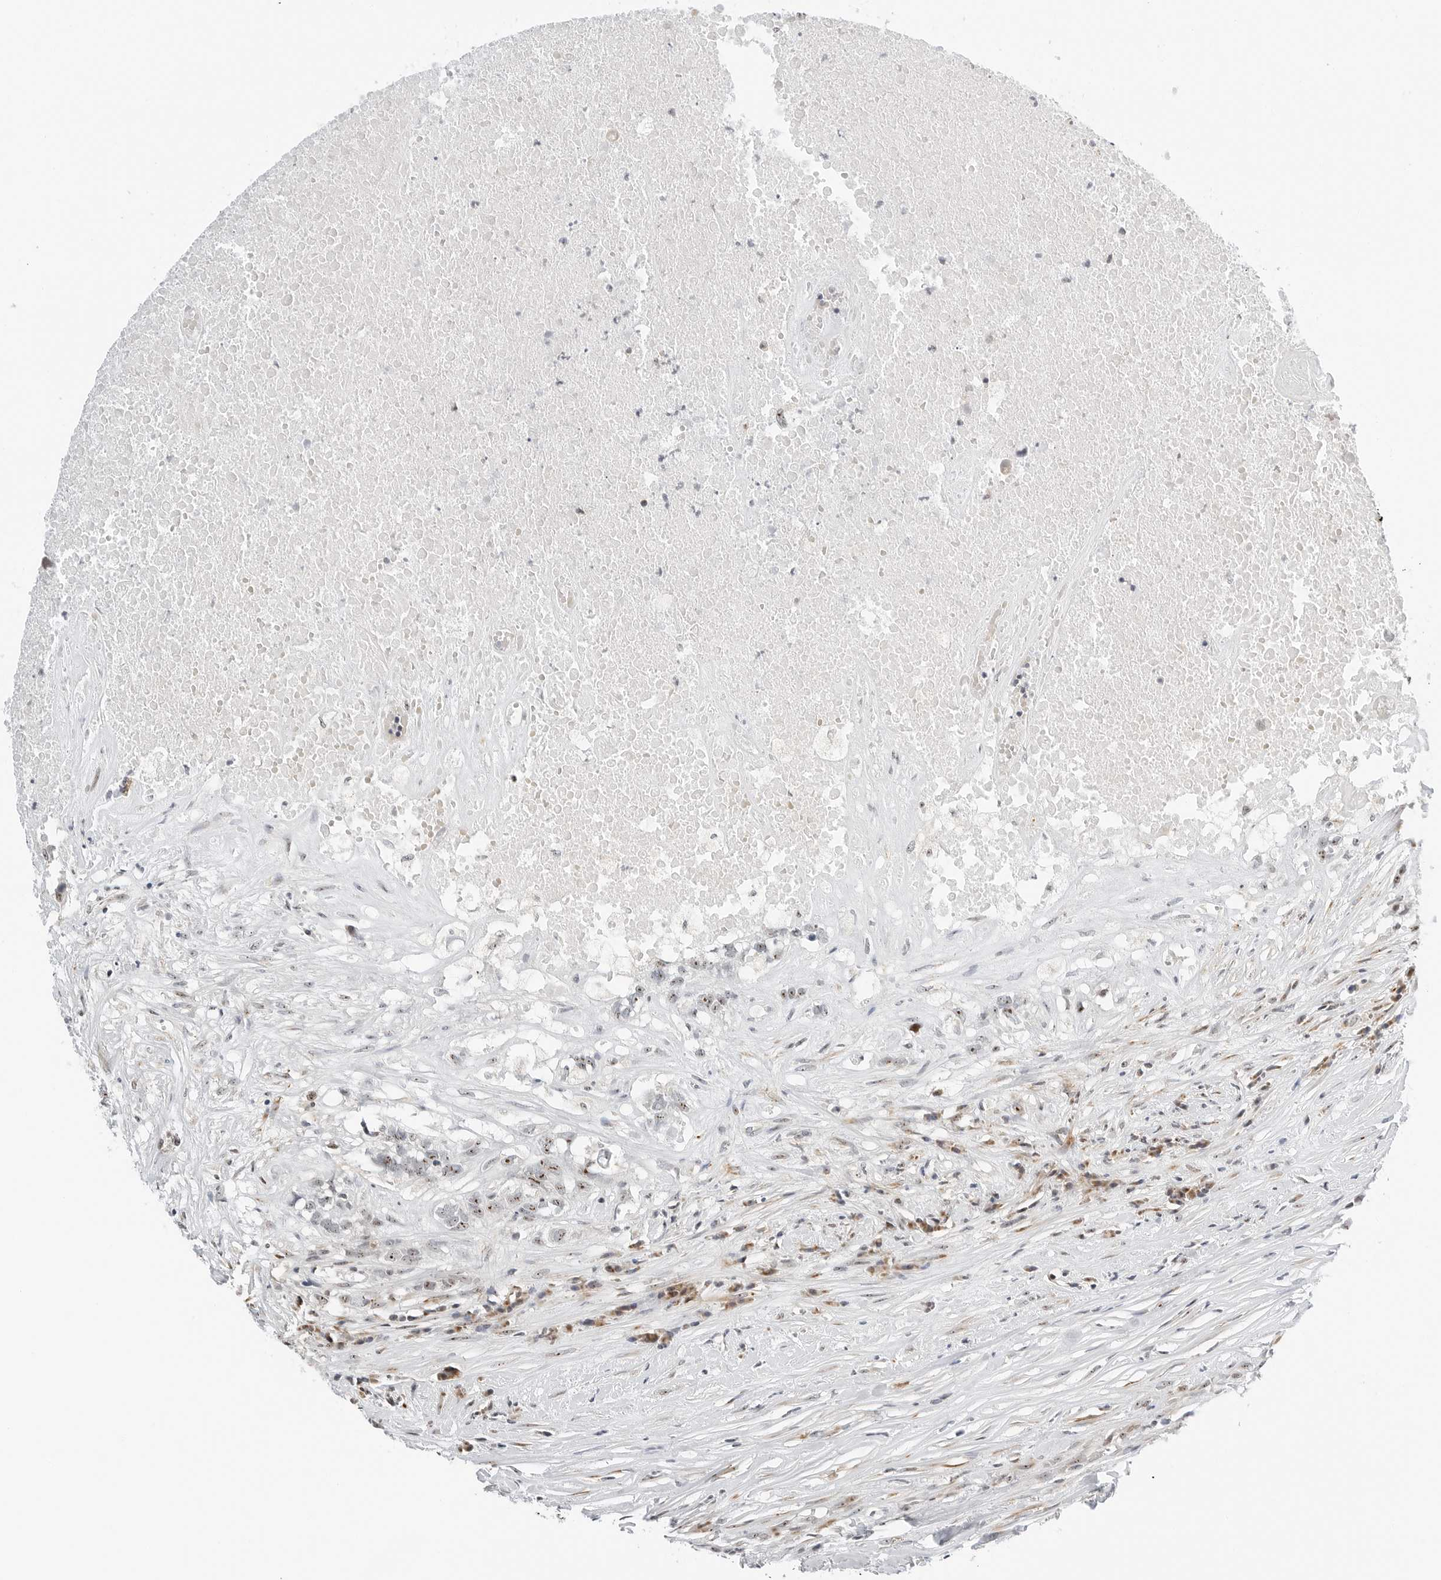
{"staining": {"intensity": "moderate", "quantity": "25%-75%", "location": "nuclear"}, "tissue": "head and neck cancer", "cell_type": "Tumor cells", "image_type": "cancer", "snomed": [{"axis": "morphology", "description": "Squamous cell carcinoma, NOS"}, {"axis": "topography", "description": "Head-Neck"}], "caption": "DAB immunohistochemical staining of head and neck cancer shows moderate nuclear protein expression in approximately 25%-75% of tumor cells.", "gene": "RIMKLA", "patient": {"sex": "male", "age": 66}}